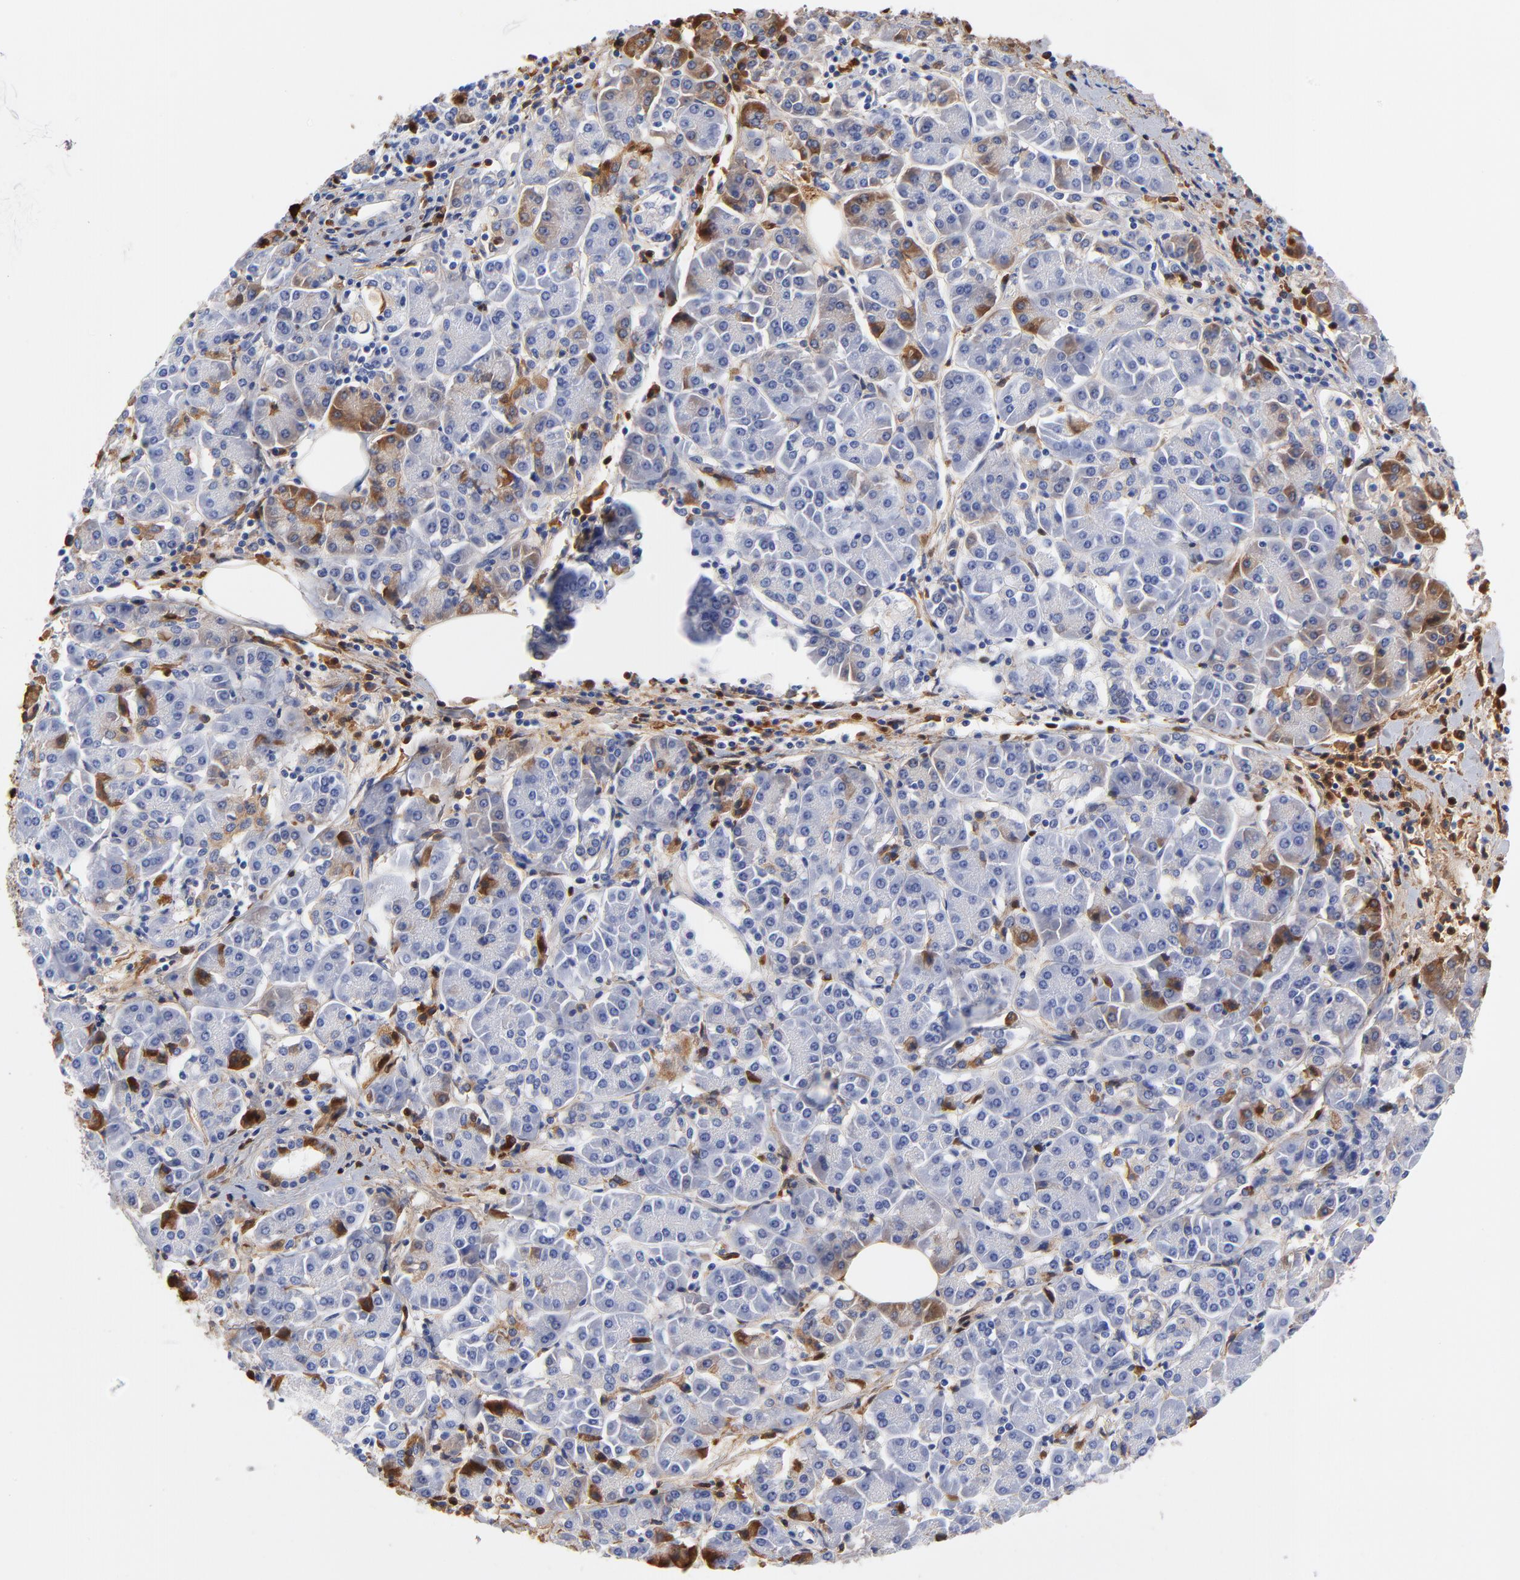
{"staining": {"intensity": "moderate", "quantity": "25%-75%", "location": "cytoplasmic/membranous"}, "tissue": "pancreatic cancer", "cell_type": "Tumor cells", "image_type": "cancer", "snomed": [{"axis": "morphology", "description": "Adenocarcinoma, NOS"}, {"axis": "topography", "description": "Pancreas"}], "caption": "This histopathology image displays immunohistochemistry (IHC) staining of adenocarcinoma (pancreatic), with medium moderate cytoplasmic/membranous positivity in about 25%-75% of tumor cells.", "gene": "IGLV3-10", "patient": {"sex": "female", "age": 57}}